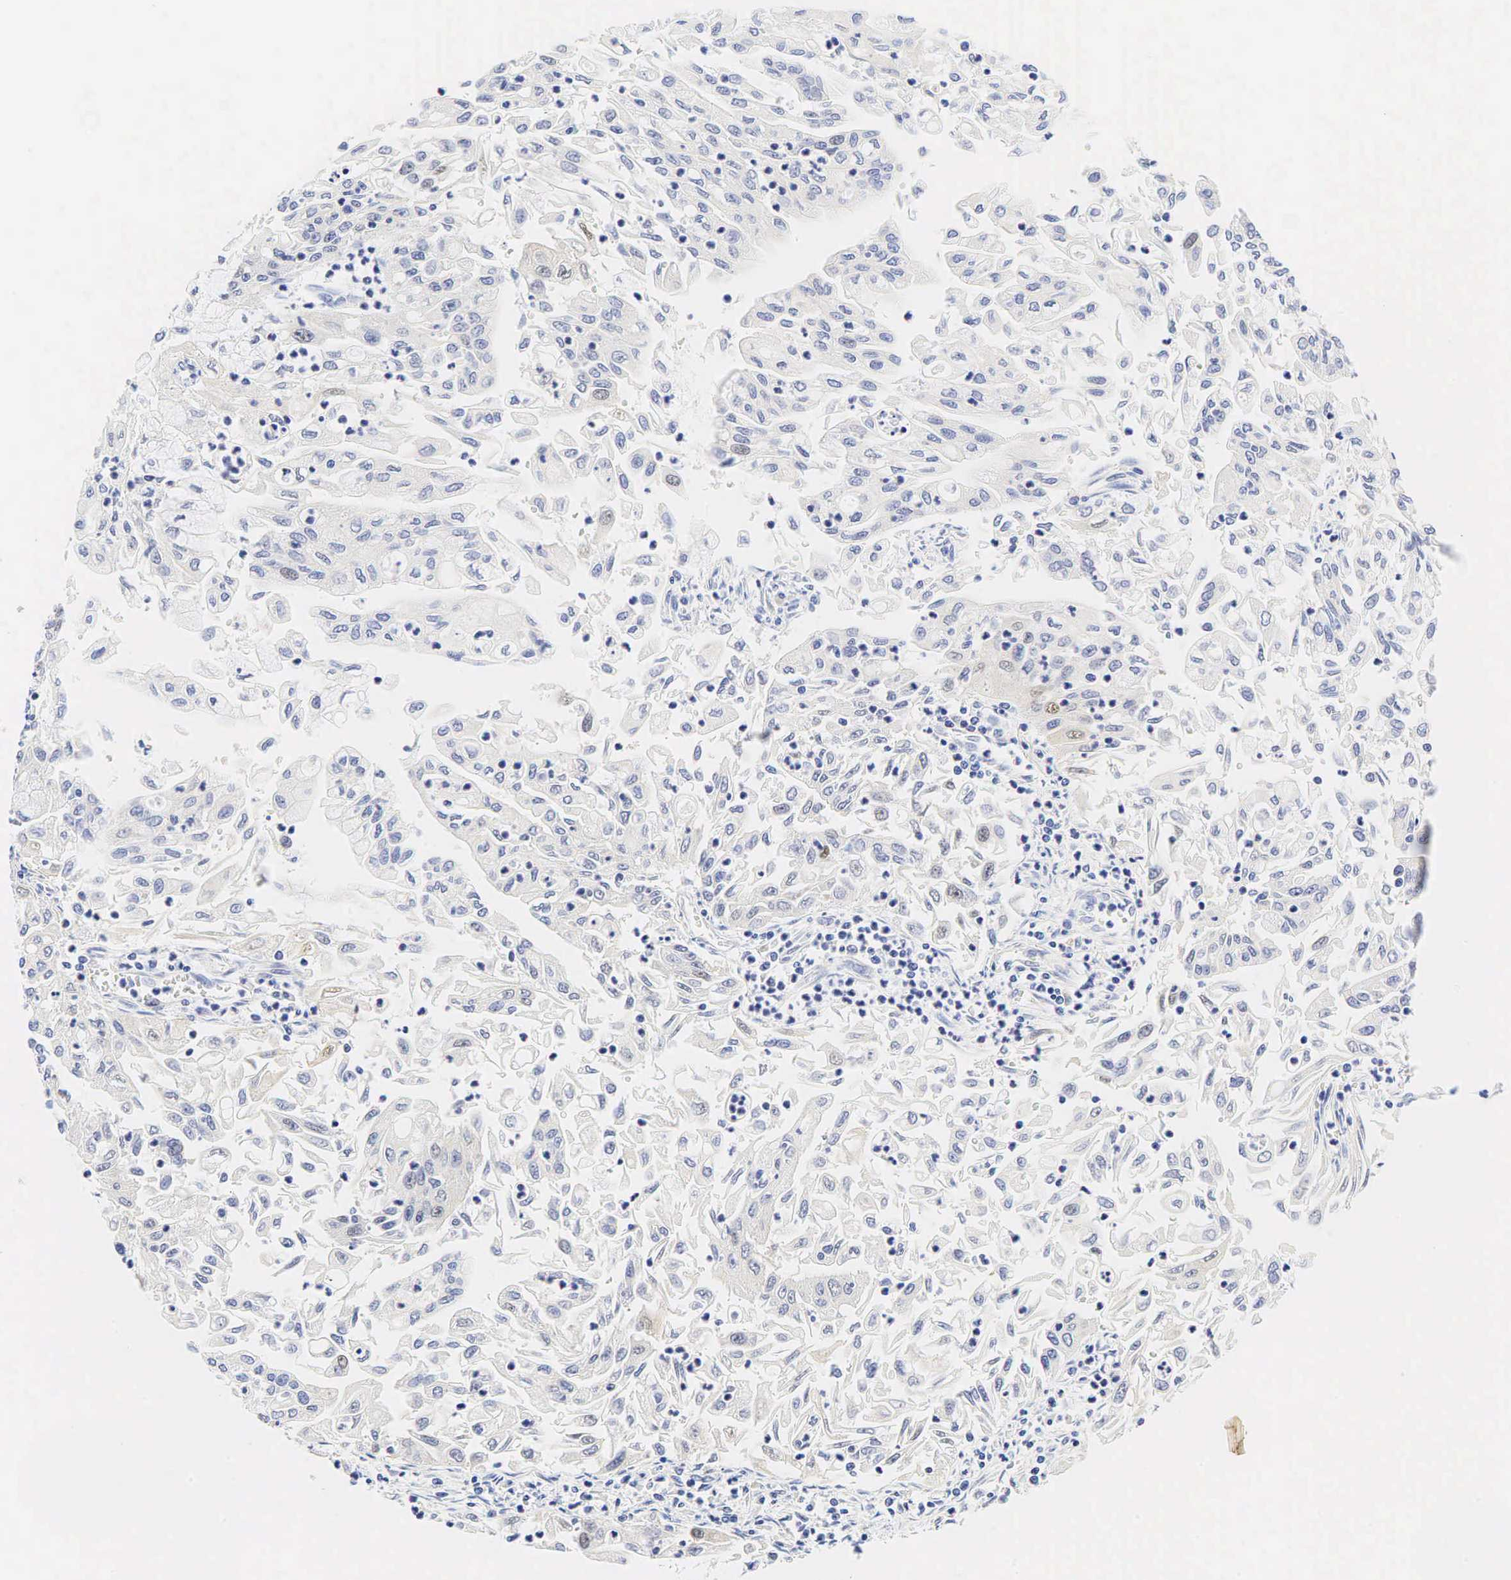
{"staining": {"intensity": "negative", "quantity": "none", "location": "none"}, "tissue": "endometrial cancer", "cell_type": "Tumor cells", "image_type": "cancer", "snomed": [{"axis": "morphology", "description": "Adenocarcinoma, NOS"}, {"axis": "topography", "description": "Endometrium"}], "caption": "Photomicrograph shows no protein staining in tumor cells of adenocarcinoma (endometrial) tissue.", "gene": "CCND1", "patient": {"sex": "female", "age": 75}}